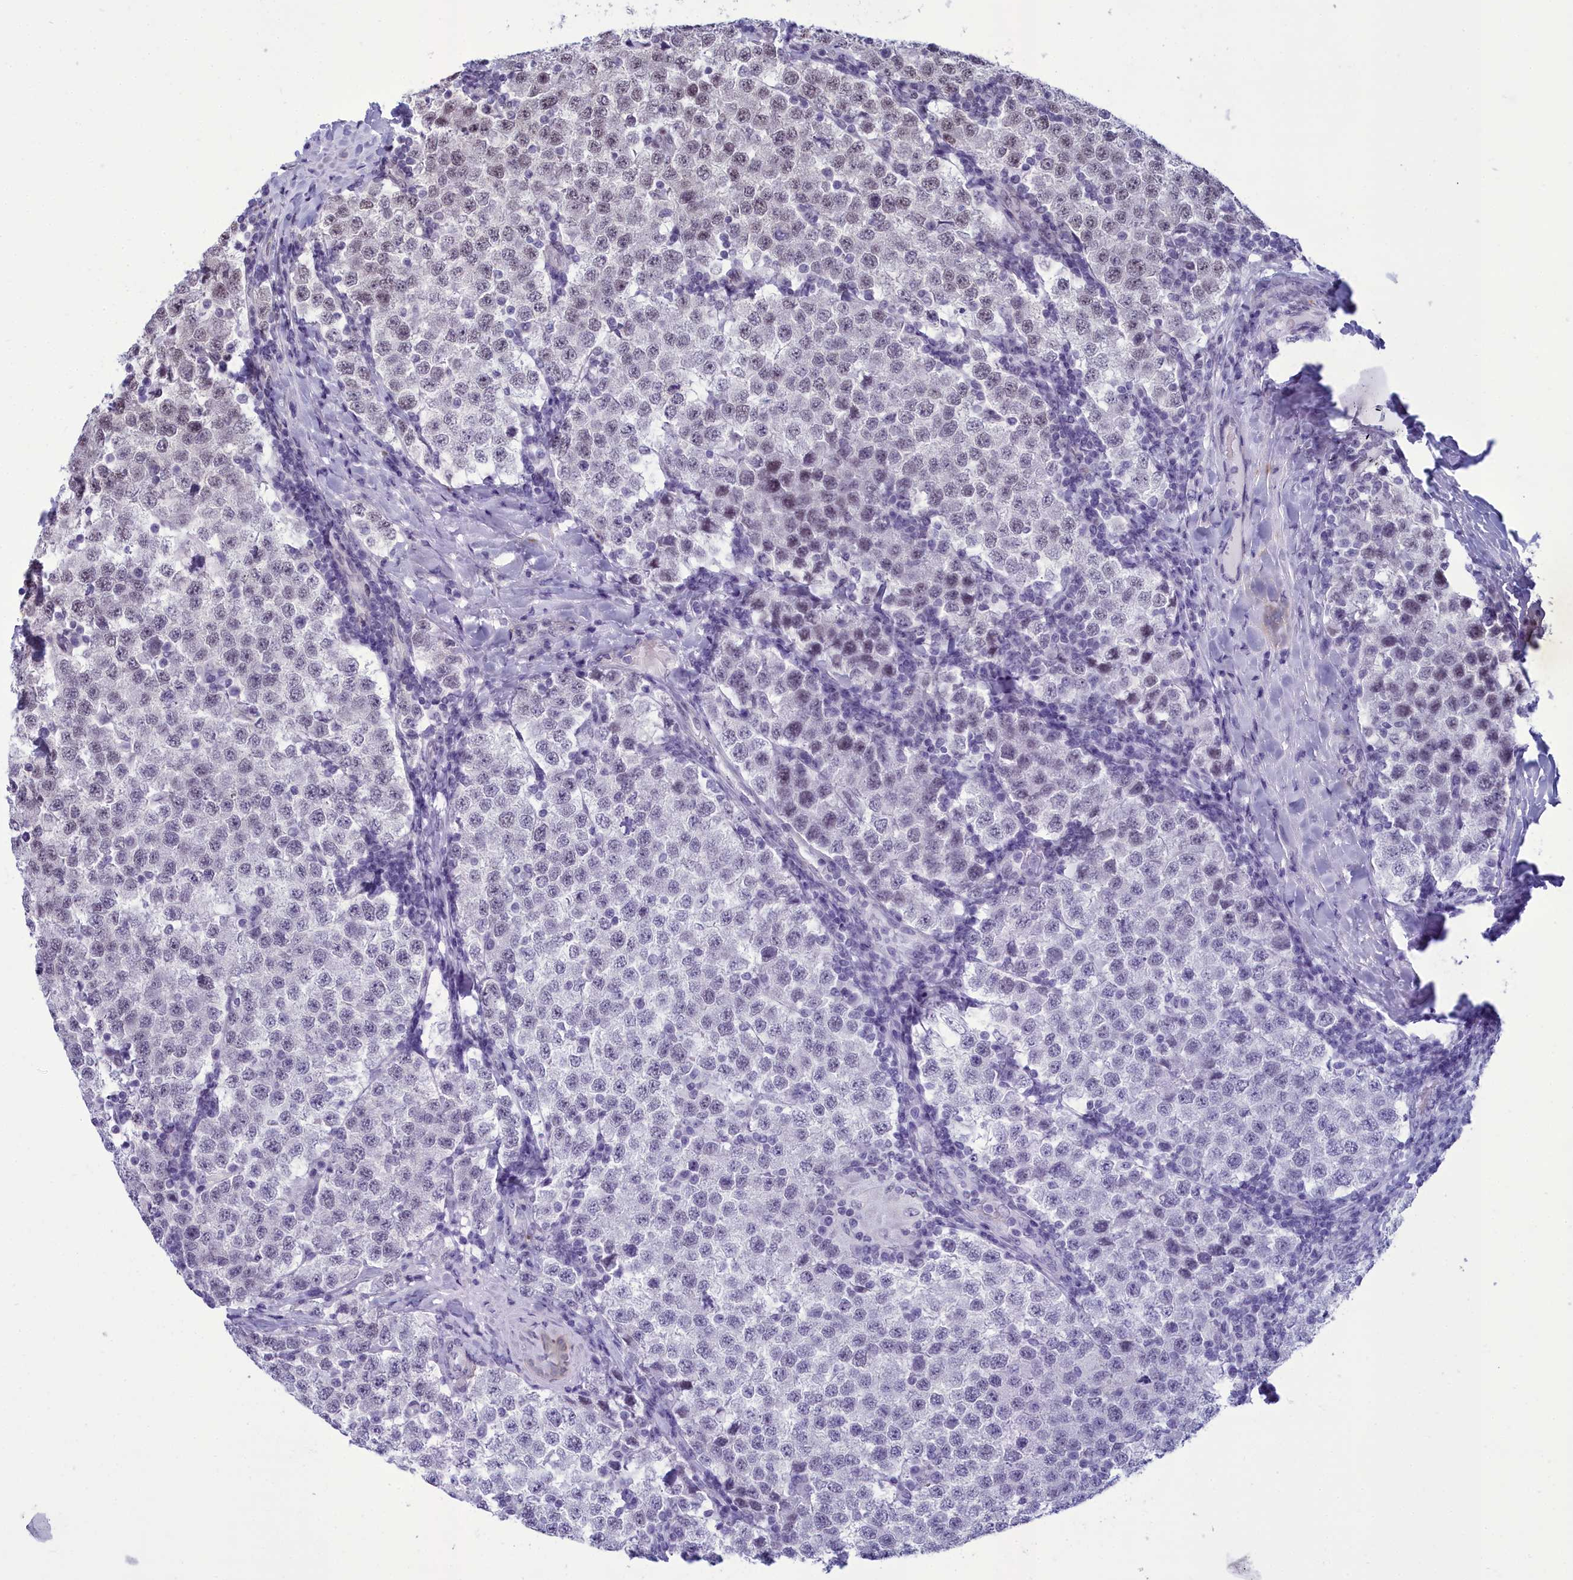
{"staining": {"intensity": "weak", "quantity": "25%-75%", "location": "nuclear"}, "tissue": "testis cancer", "cell_type": "Tumor cells", "image_type": "cancer", "snomed": [{"axis": "morphology", "description": "Seminoma, NOS"}, {"axis": "topography", "description": "Testis"}], "caption": "Immunohistochemical staining of testis cancer (seminoma) displays weak nuclear protein positivity in approximately 25%-75% of tumor cells. (Stains: DAB (3,3'-diaminobenzidine) in brown, nuclei in blue, Microscopy: brightfield microscopy at high magnification).", "gene": "CEACAM19", "patient": {"sex": "male", "age": 34}}